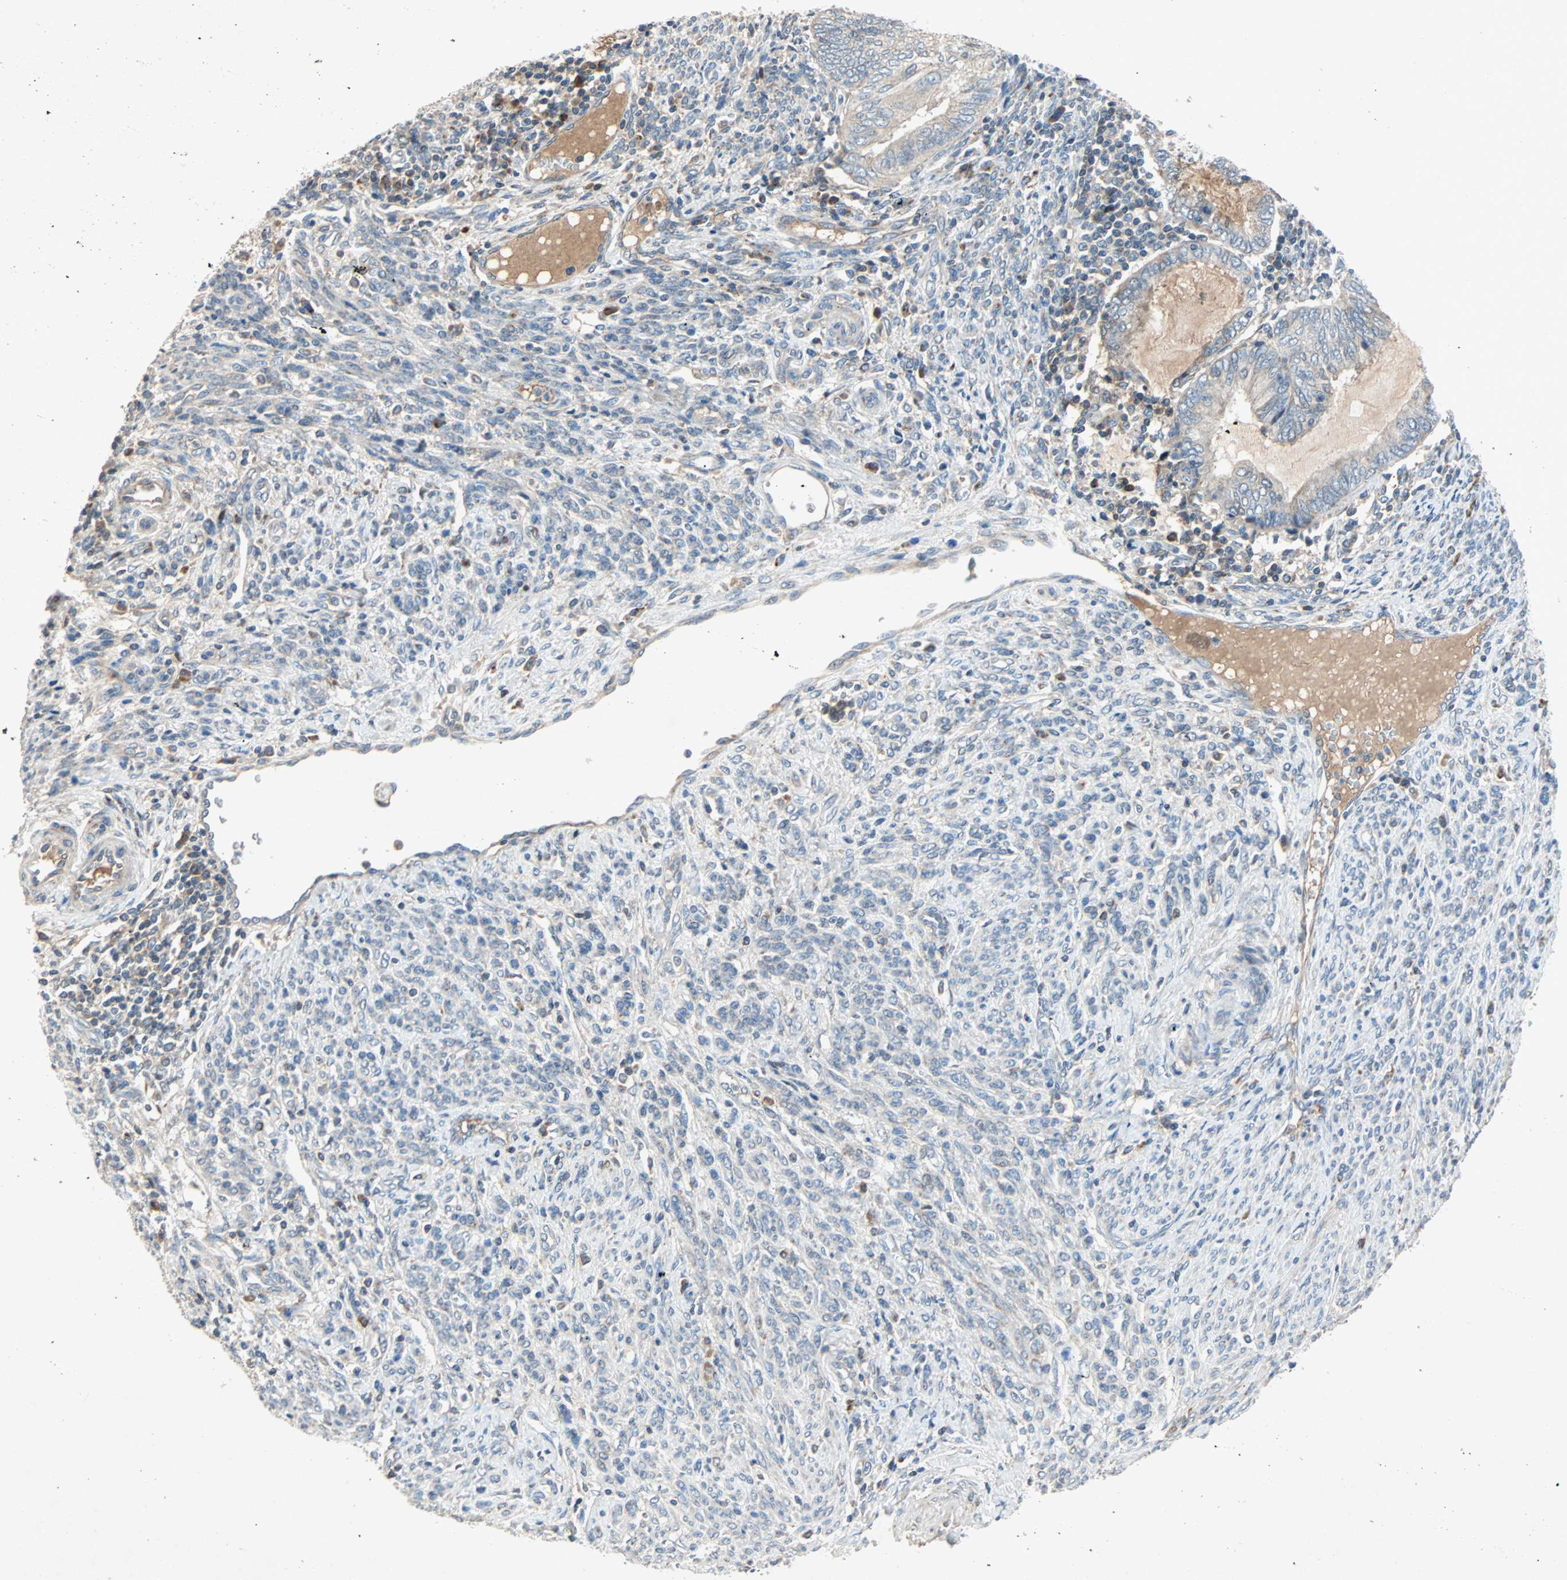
{"staining": {"intensity": "weak", "quantity": ">75%", "location": "cytoplasmic/membranous"}, "tissue": "endometrial cancer", "cell_type": "Tumor cells", "image_type": "cancer", "snomed": [{"axis": "morphology", "description": "Adenocarcinoma, NOS"}, {"axis": "topography", "description": "Uterus"}, {"axis": "topography", "description": "Endometrium"}], "caption": "Brown immunohistochemical staining in human endometrial adenocarcinoma demonstrates weak cytoplasmic/membranous staining in approximately >75% of tumor cells. (IHC, brightfield microscopy, high magnification).", "gene": "XYLT1", "patient": {"sex": "female", "age": 70}}